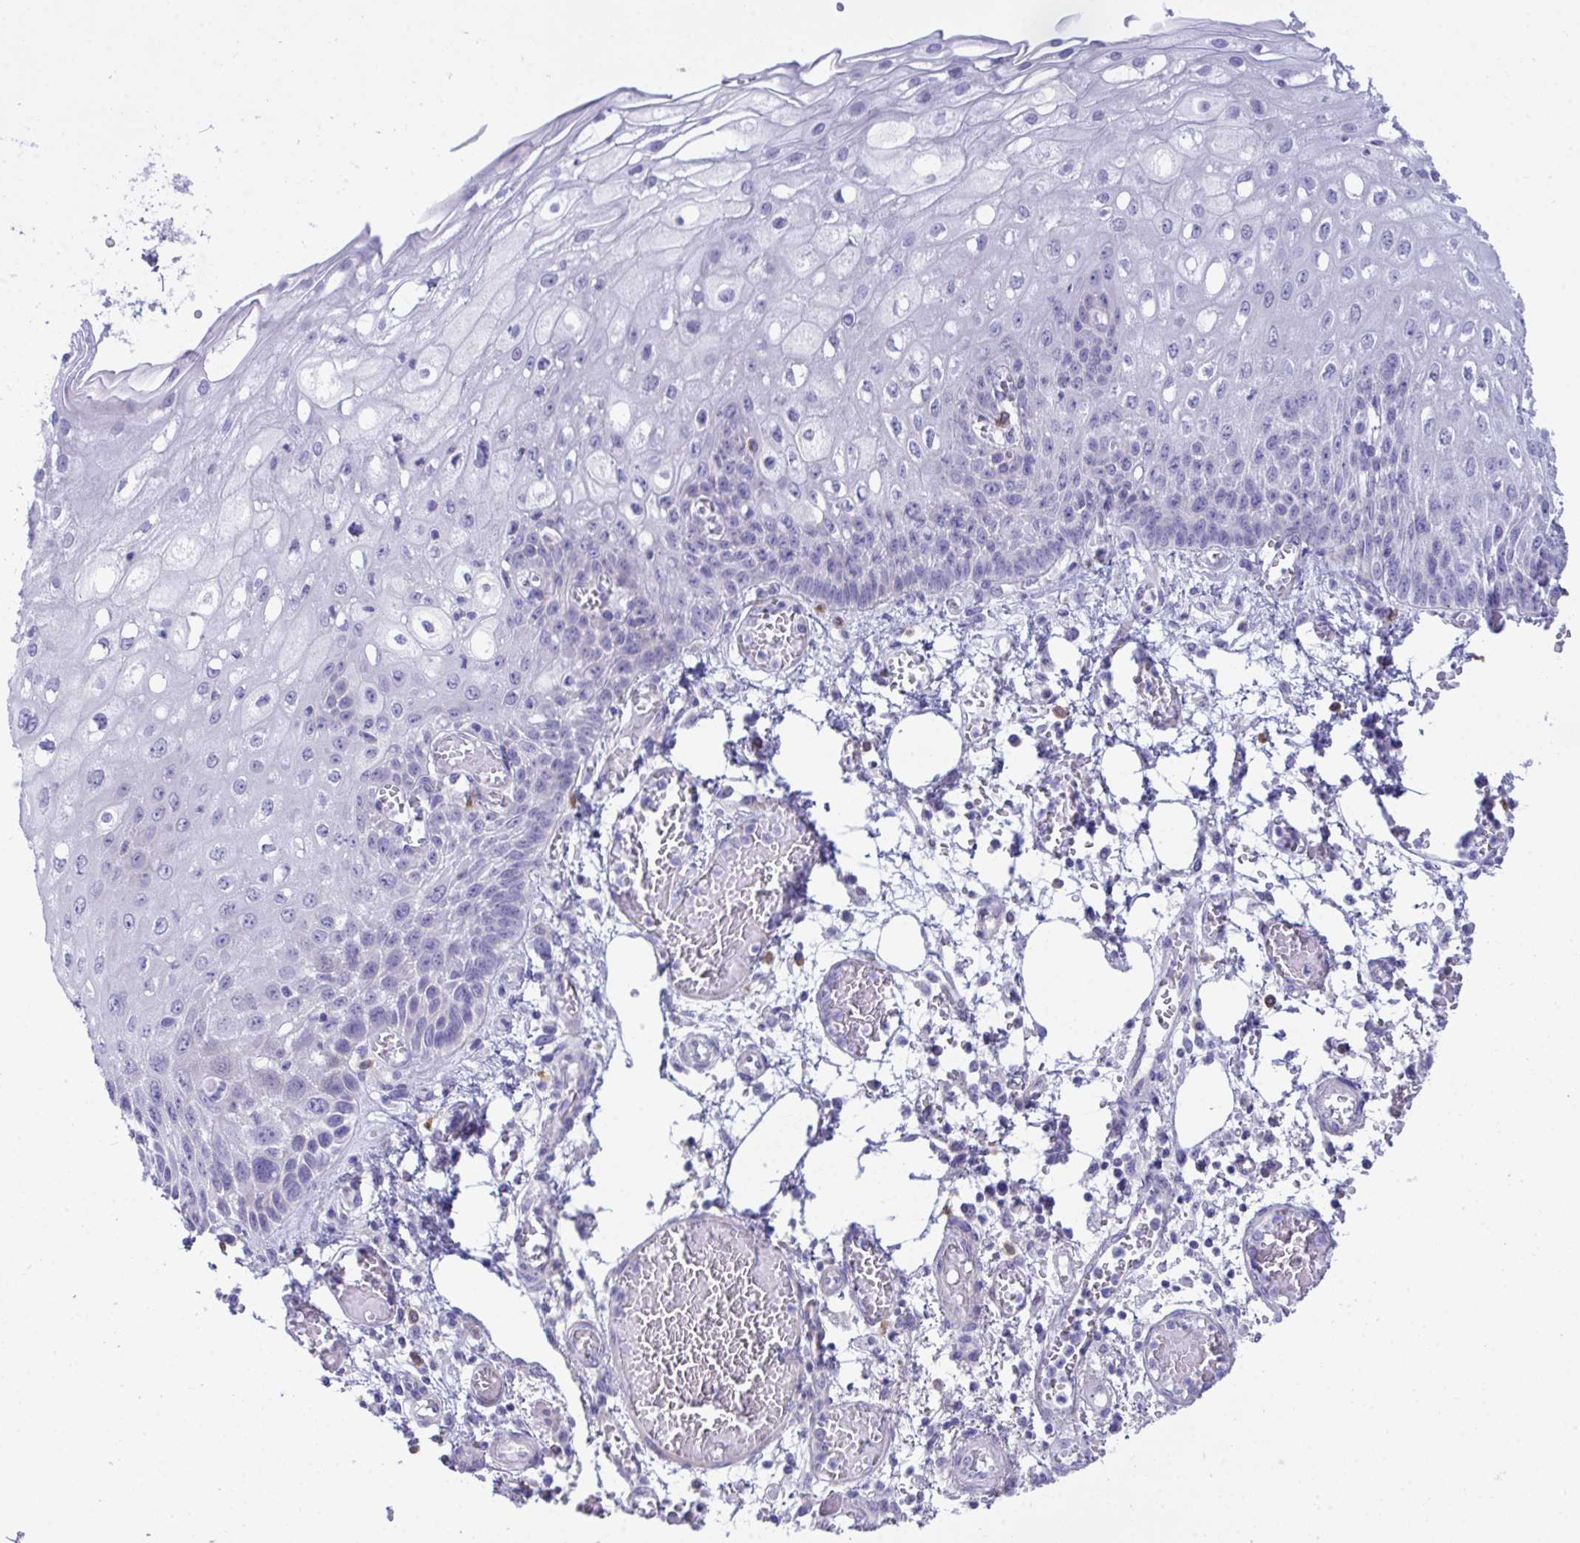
{"staining": {"intensity": "negative", "quantity": "none", "location": "none"}, "tissue": "esophagus", "cell_type": "Squamous epithelial cells", "image_type": "normal", "snomed": [{"axis": "morphology", "description": "Normal tissue, NOS"}, {"axis": "morphology", "description": "Adenocarcinoma, NOS"}, {"axis": "topography", "description": "Esophagus"}], "caption": "Immunohistochemistry image of unremarkable esophagus: esophagus stained with DAB (3,3'-diaminobenzidine) displays no significant protein positivity in squamous epithelial cells.", "gene": "MED9", "patient": {"sex": "male", "age": 81}}